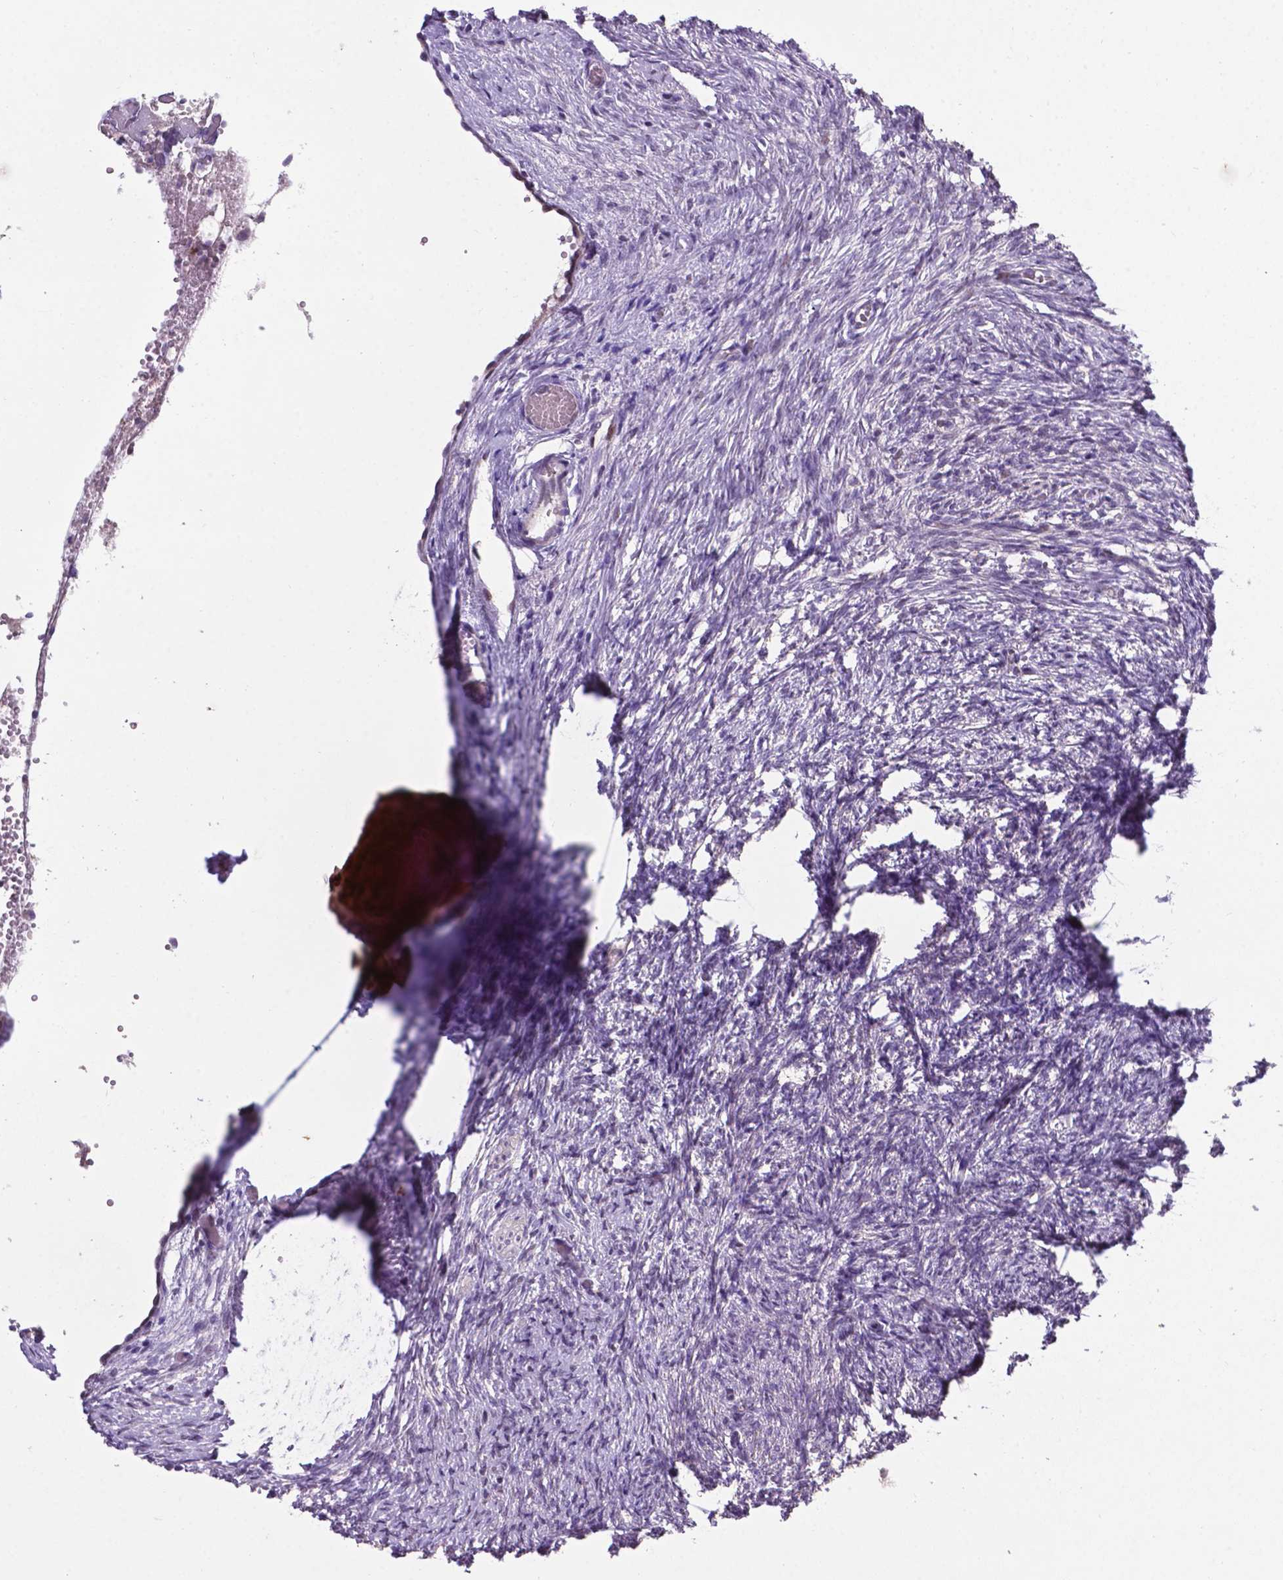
{"staining": {"intensity": "negative", "quantity": "none", "location": "none"}, "tissue": "ovary", "cell_type": "Ovarian stroma cells", "image_type": "normal", "snomed": [{"axis": "morphology", "description": "Normal tissue, NOS"}, {"axis": "topography", "description": "Ovary"}], "caption": "Human ovary stained for a protein using immunohistochemistry displays no positivity in ovarian stroma cells.", "gene": "SMAD2", "patient": {"sex": "female", "age": 46}}